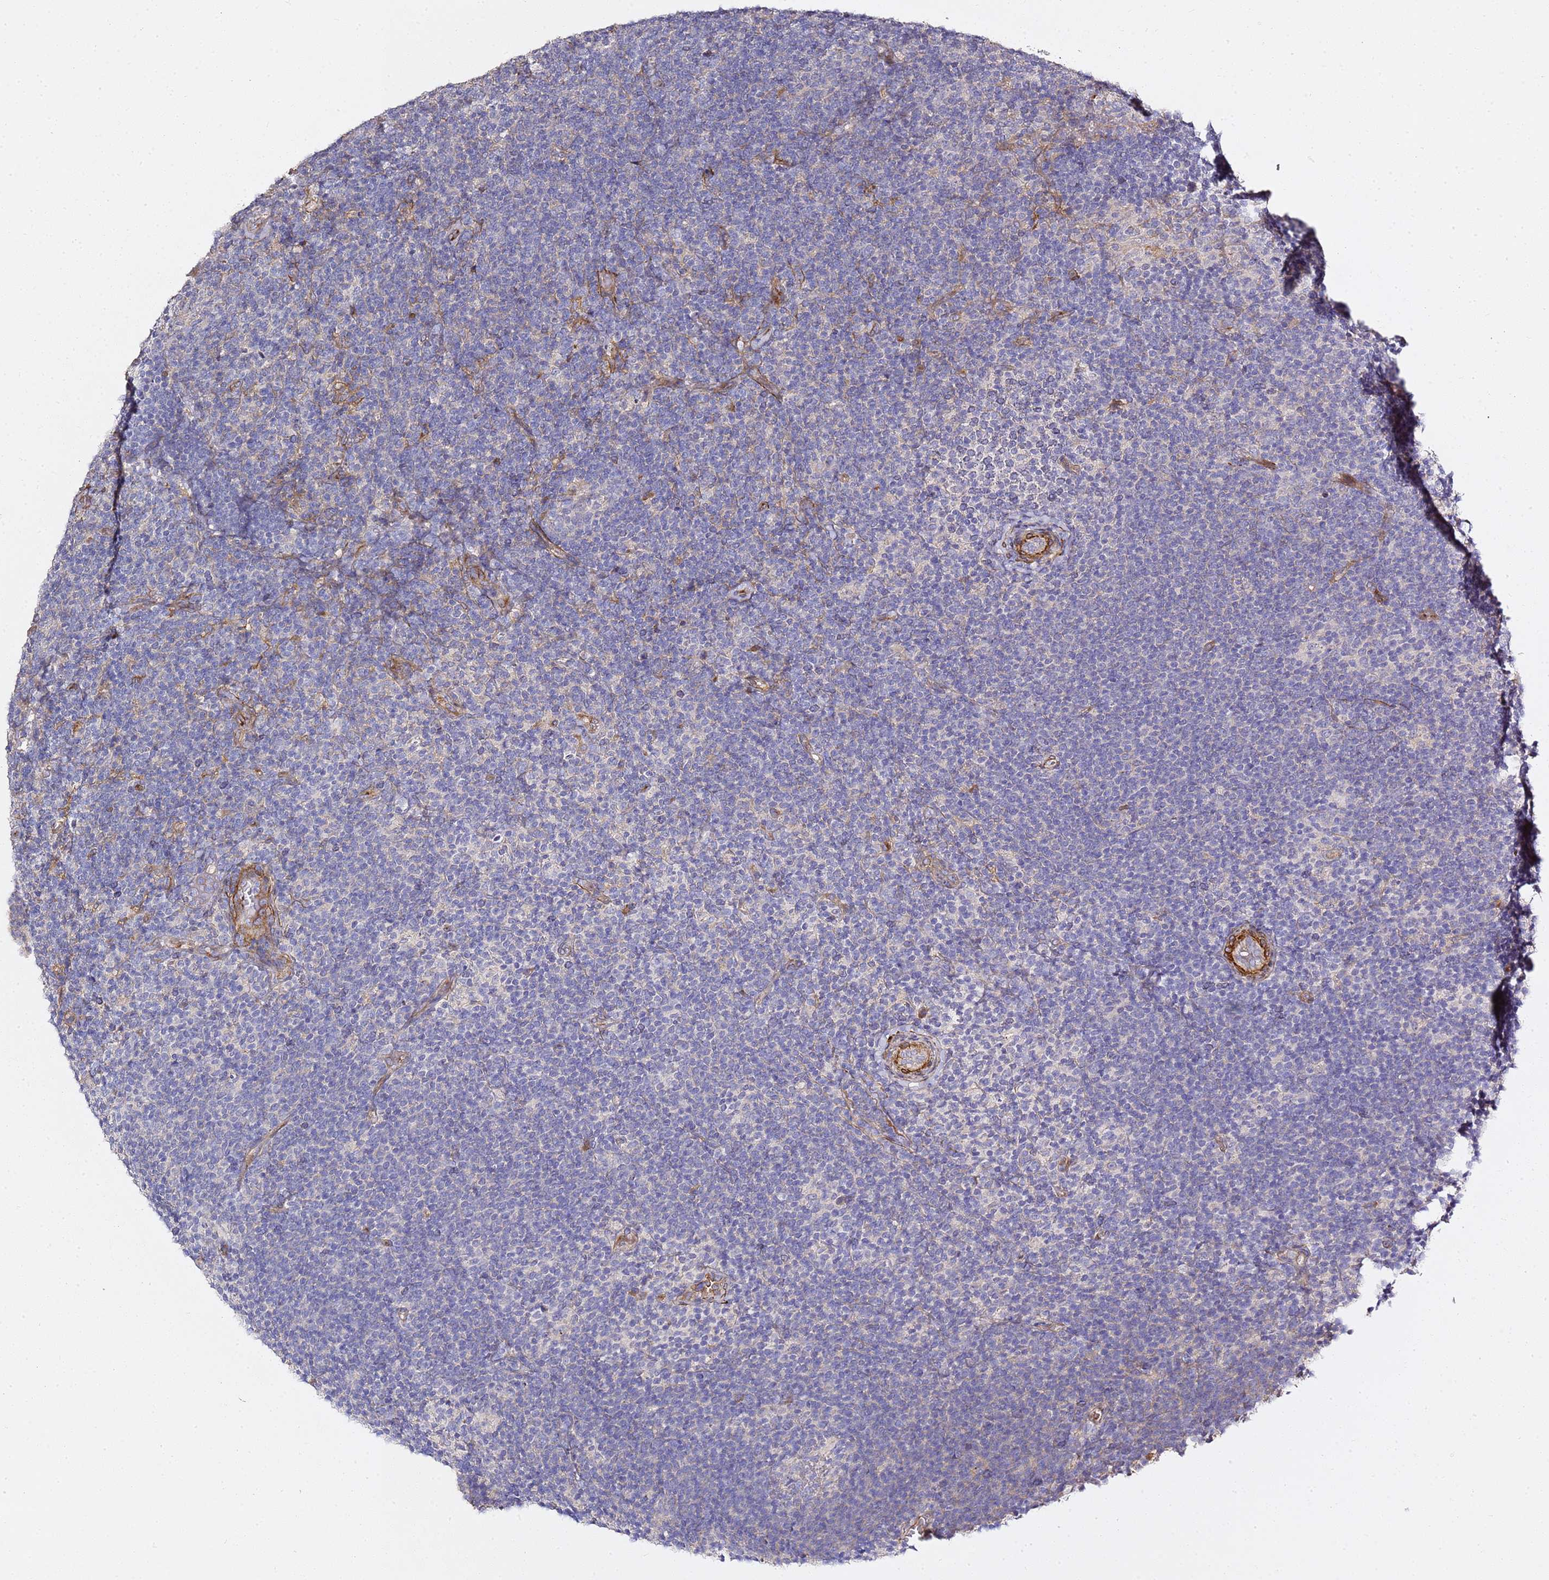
{"staining": {"intensity": "negative", "quantity": "none", "location": "none"}, "tissue": "lymphoma", "cell_type": "Tumor cells", "image_type": "cancer", "snomed": [{"axis": "morphology", "description": "Hodgkin's disease, NOS"}, {"axis": "topography", "description": "Lymph node"}], "caption": "Tumor cells are negative for brown protein staining in lymphoma.", "gene": "EPS8L1", "patient": {"sex": "female", "age": 57}}